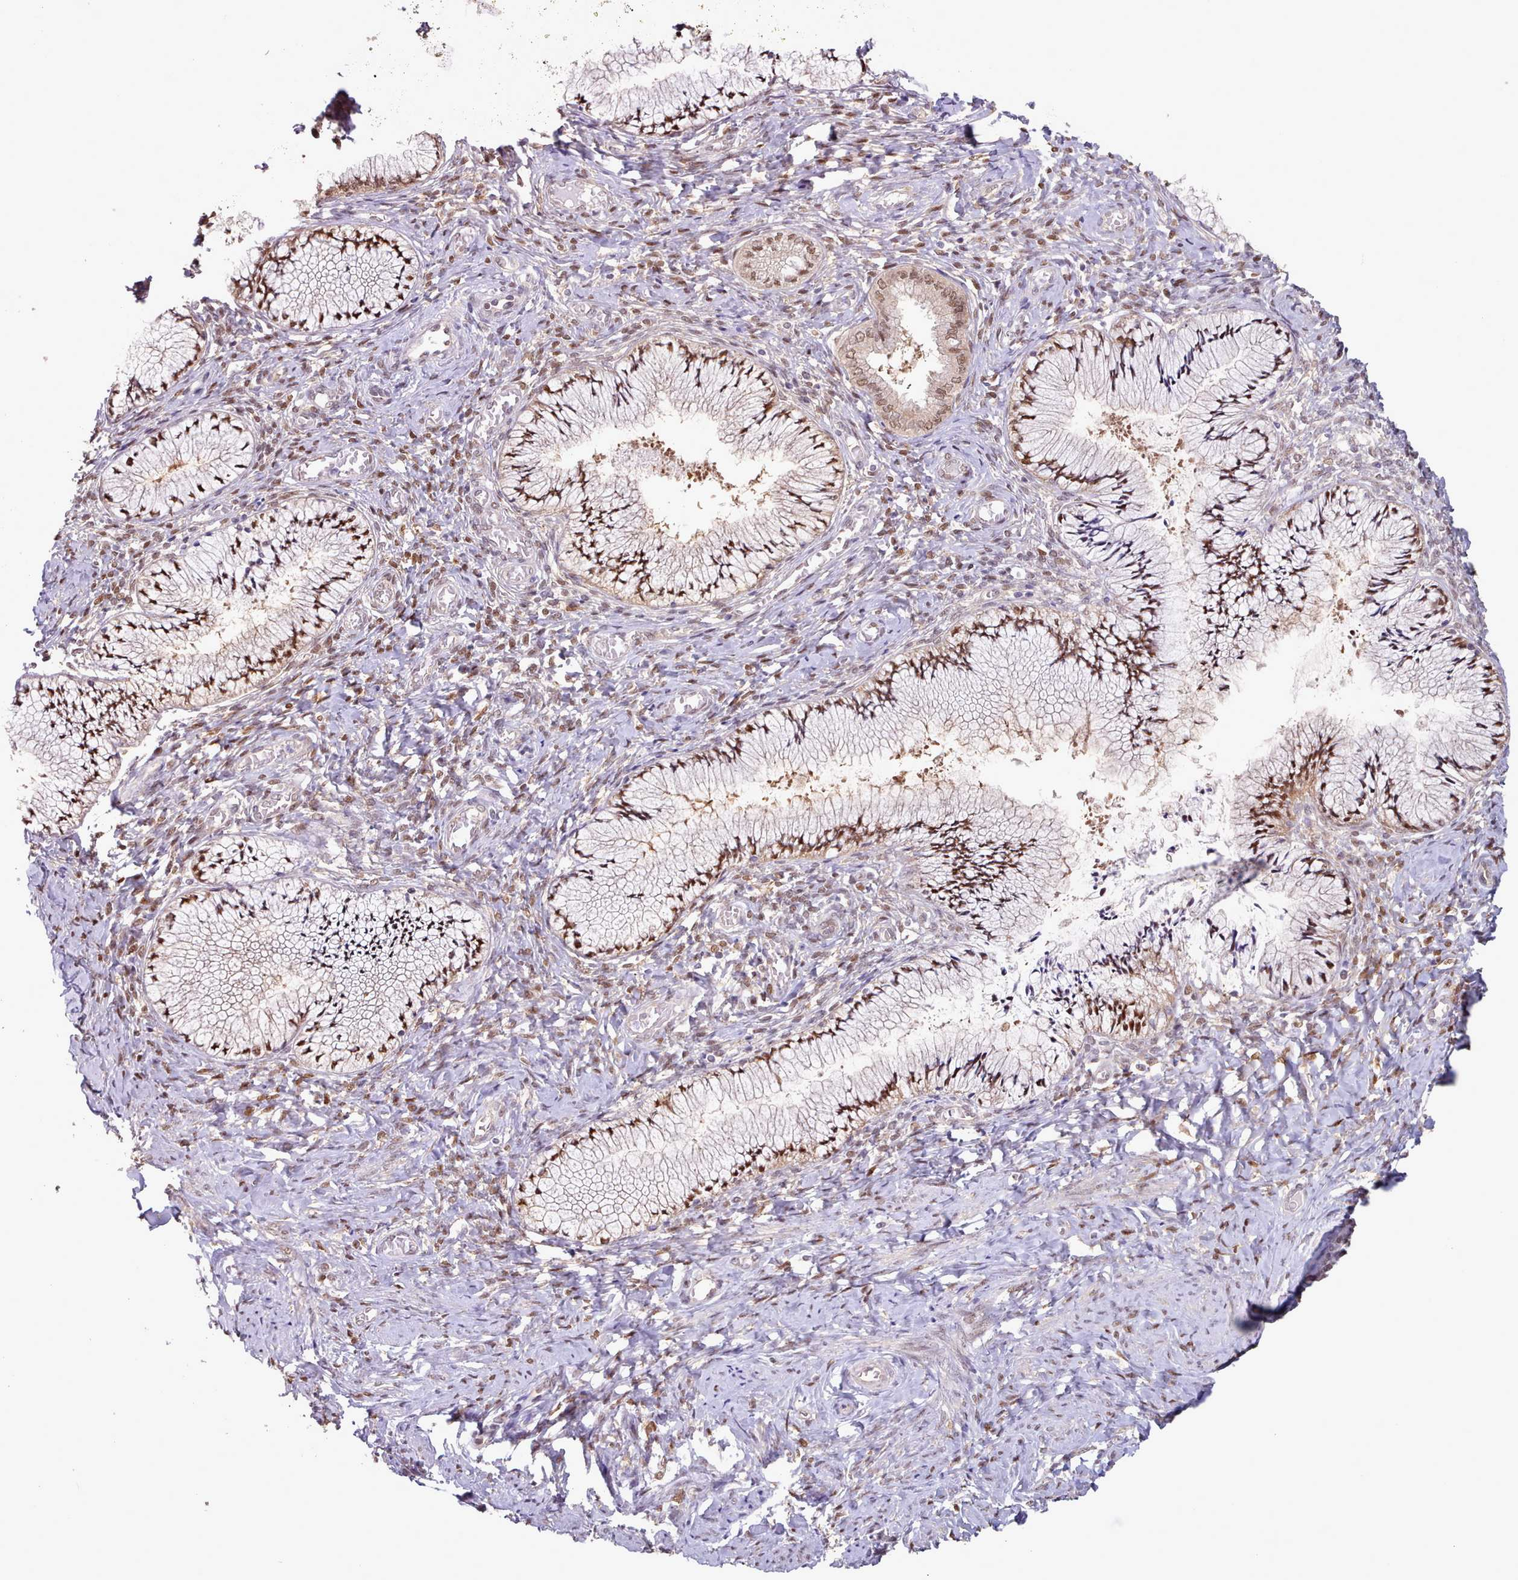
{"staining": {"intensity": "moderate", "quantity": ">75%", "location": "cytoplasmic/membranous,nuclear"}, "tissue": "cervix", "cell_type": "Glandular cells", "image_type": "normal", "snomed": [{"axis": "morphology", "description": "Normal tissue, NOS"}, {"axis": "topography", "description": "Cervix"}], "caption": "The histopathology image displays staining of benign cervix, revealing moderate cytoplasmic/membranous,nuclear protein staining (brown color) within glandular cells.", "gene": "CES3", "patient": {"sex": "female", "age": 42}}